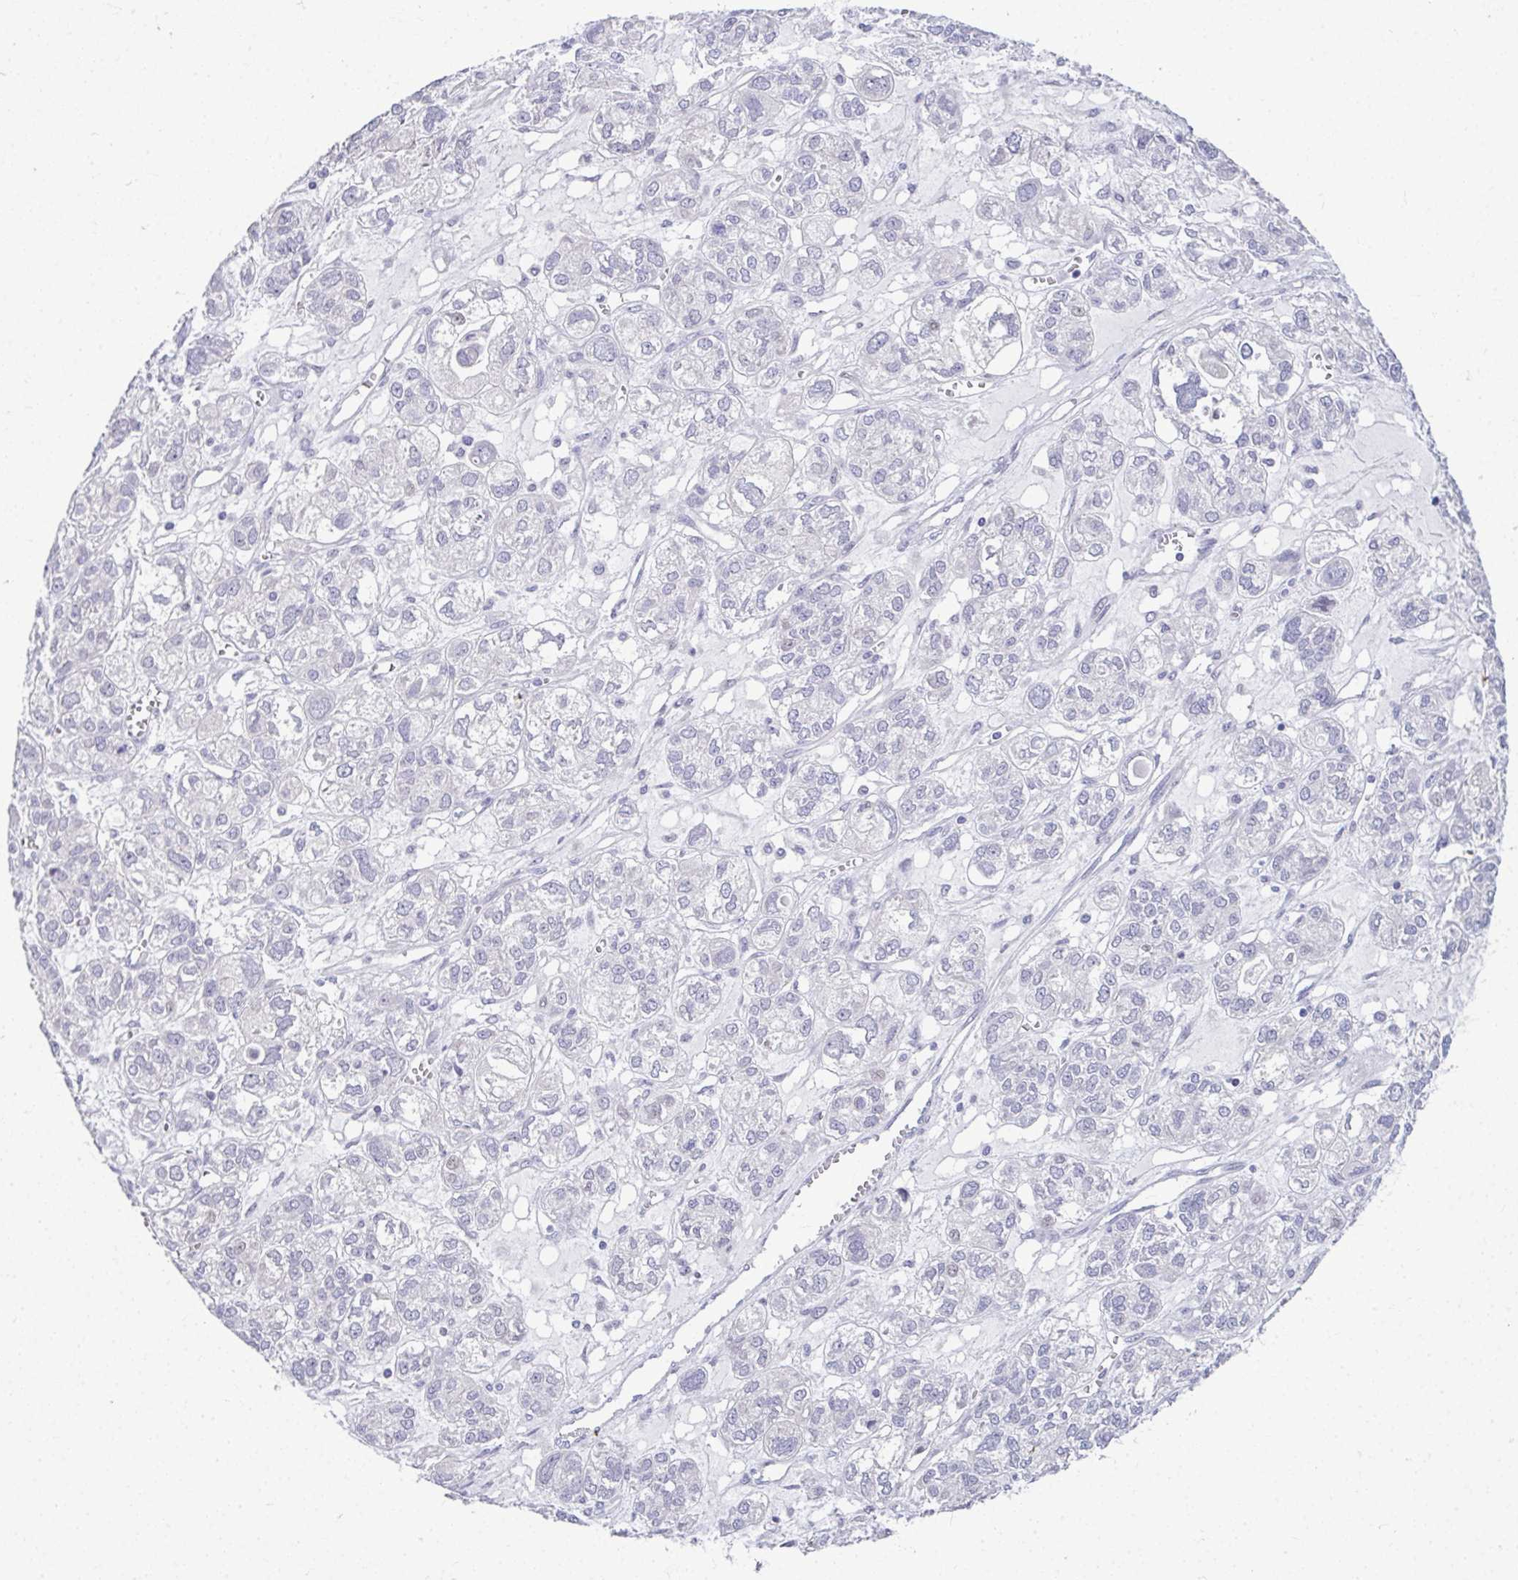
{"staining": {"intensity": "negative", "quantity": "none", "location": "none"}, "tissue": "ovarian cancer", "cell_type": "Tumor cells", "image_type": "cancer", "snomed": [{"axis": "morphology", "description": "Carcinoma, endometroid"}, {"axis": "topography", "description": "Ovary"}], "caption": "Immunohistochemistry (IHC) image of neoplastic tissue: ovarian endometroid carcinoma stained with DAB (3,3'-diaminobenzidine) displays no significant protein expression in tumor cells.", "gene": "ODF1", "patient": {"sex": "female", "age": 64}}